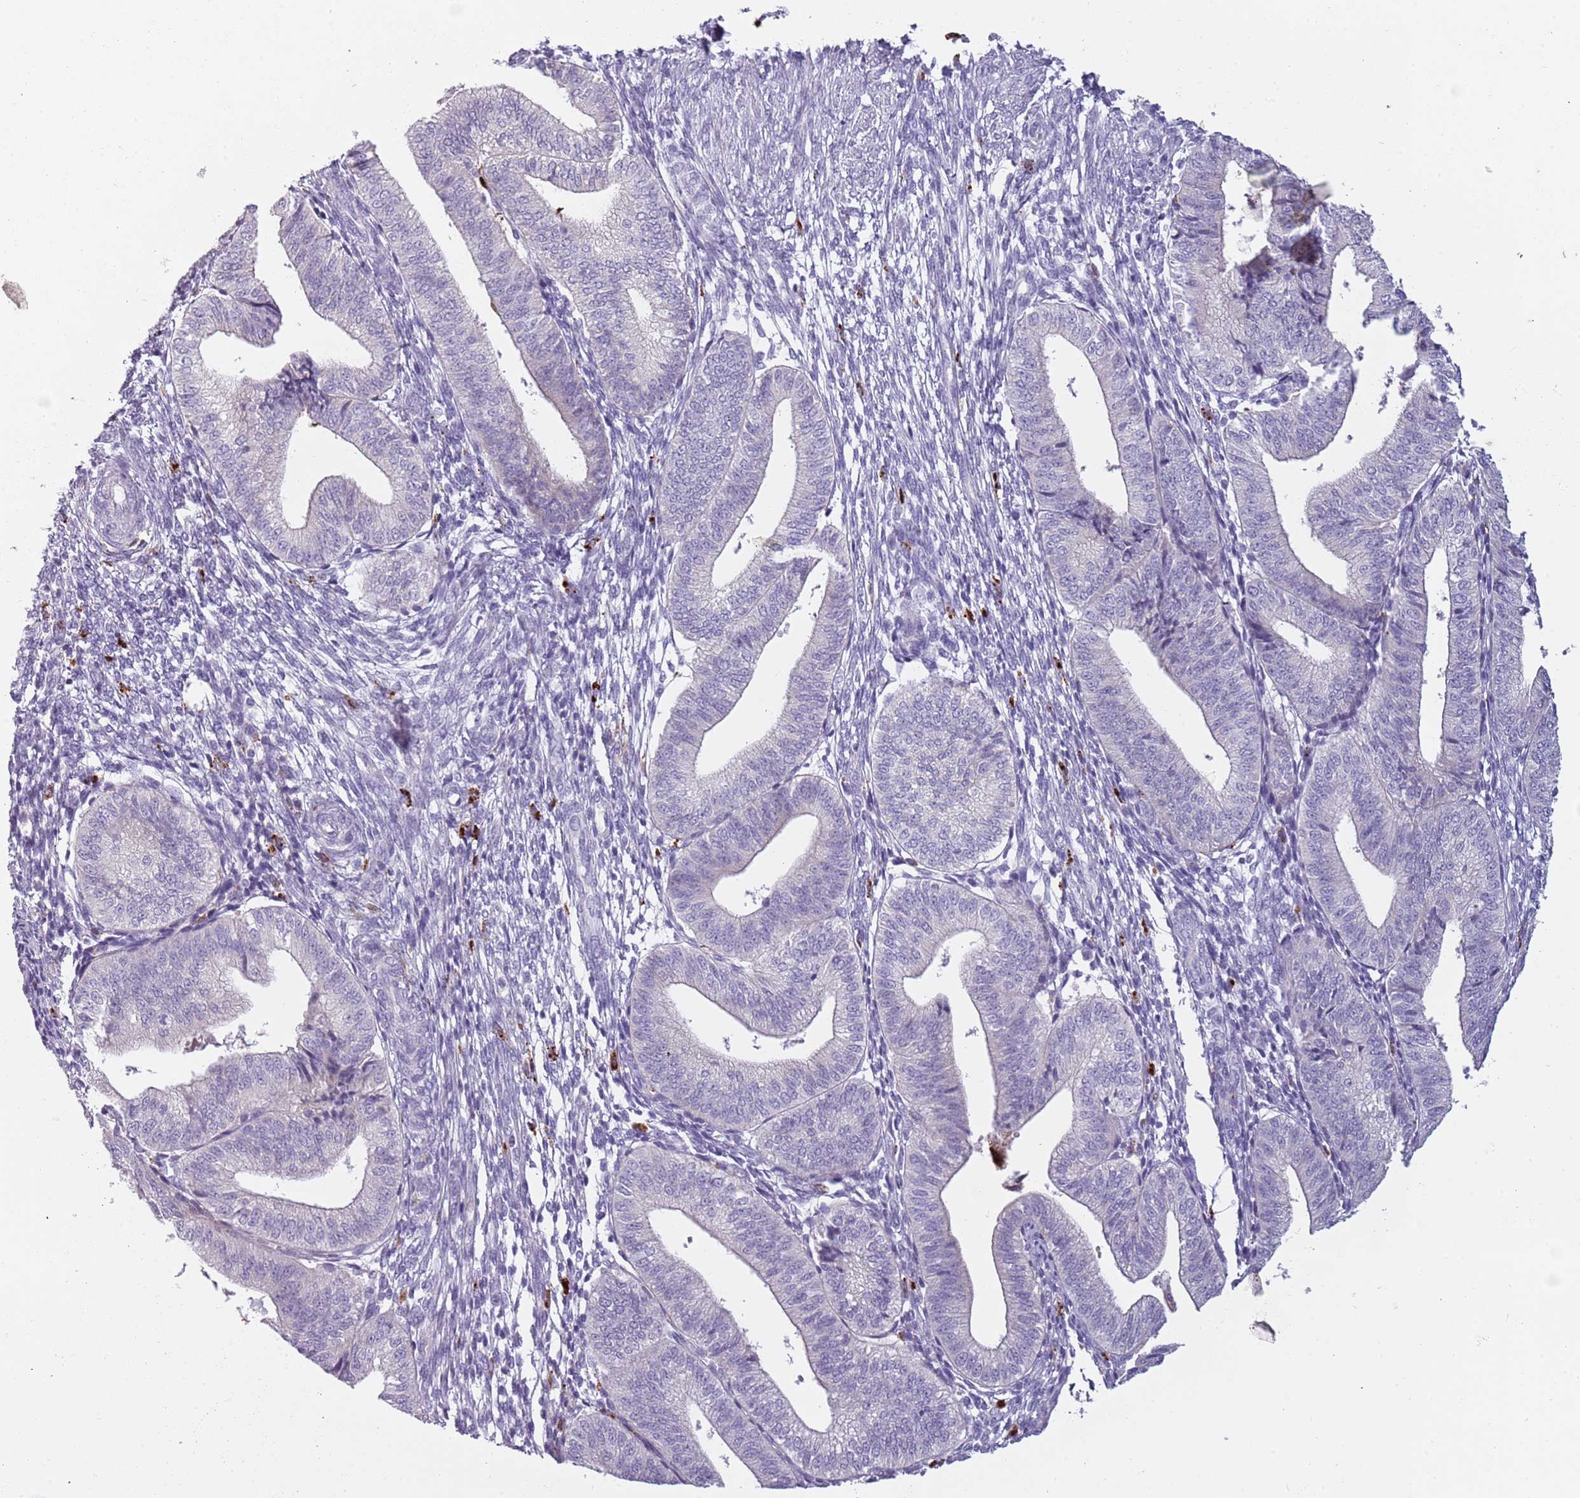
{"staining": {"intensity": "negative", "quantity": "none", "location": "none"}, "tissue": "endometrium", "cell_type": "Cells in endometrial stroma", "image_type": "normal", "snomed": [{"axis": "morphology", "description": "Normal tissue, NOS"}, {"axis": "topography", "description": "Endometrium"}], "caption": "IHC of benign endometrium demonstrates no staining in cells in endometrial stroma. (Immunohistochemistry, brightfield microscopy, high magnification).", "gene": "NWD2", "patient": {"sex": "female", "age": 34}}